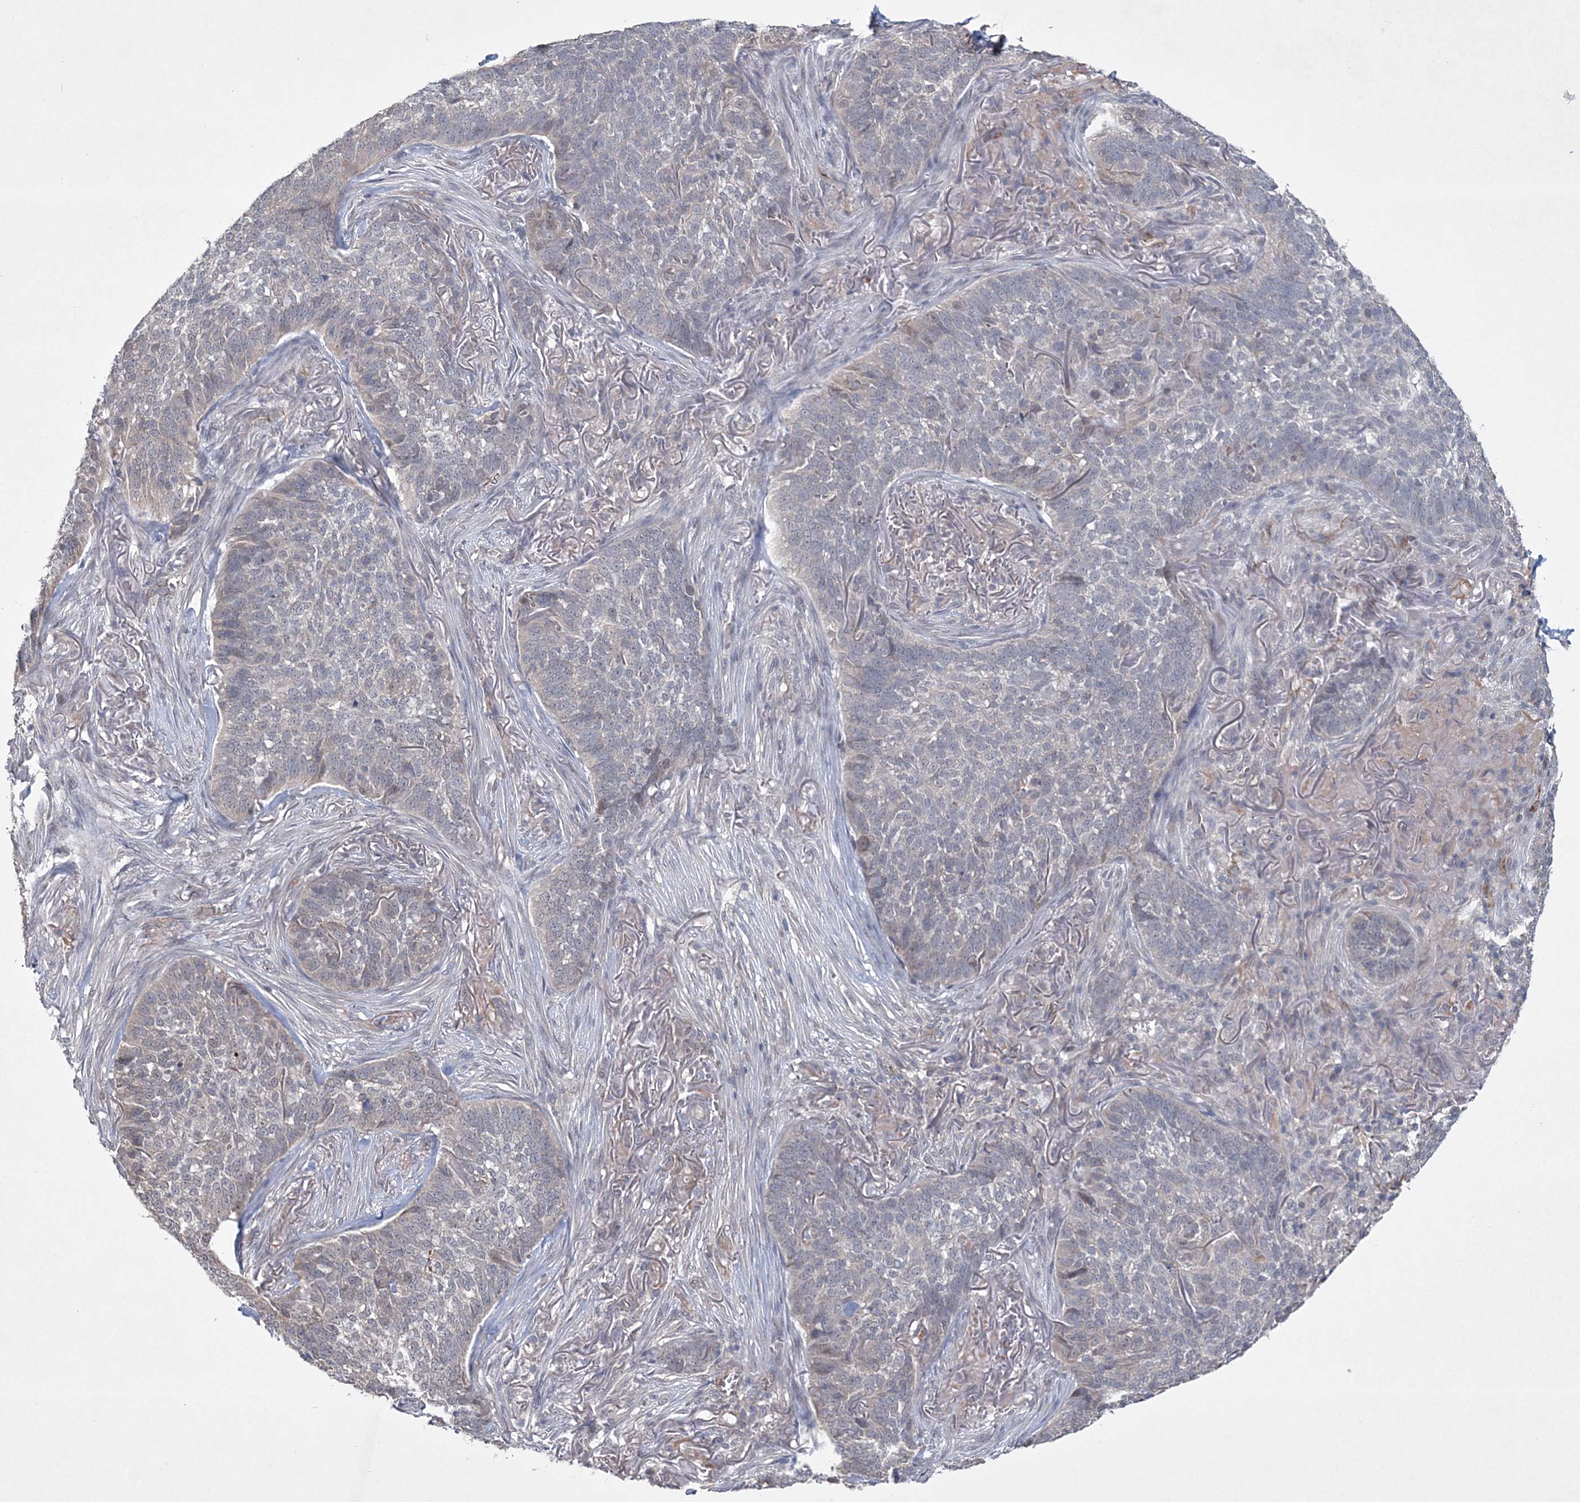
{"staining": {"intensity": "negative", "quantity": "none", "location": "none"}, "tissue": "skin cancer", "cell_type": "Tumor cells", "image_type": "cancer", "snomed": [{"axis": "morphology", "description": "Basal cell carcinoma"}, {"axis": "topography", "description": "Skin"}], "caption": "Protein analysis of skin cancer (basal cell carcinoma) displays no significant positivity in tumor cells.", "gene": "DPCD", "patient": {"sex": "male", "age": 85}}